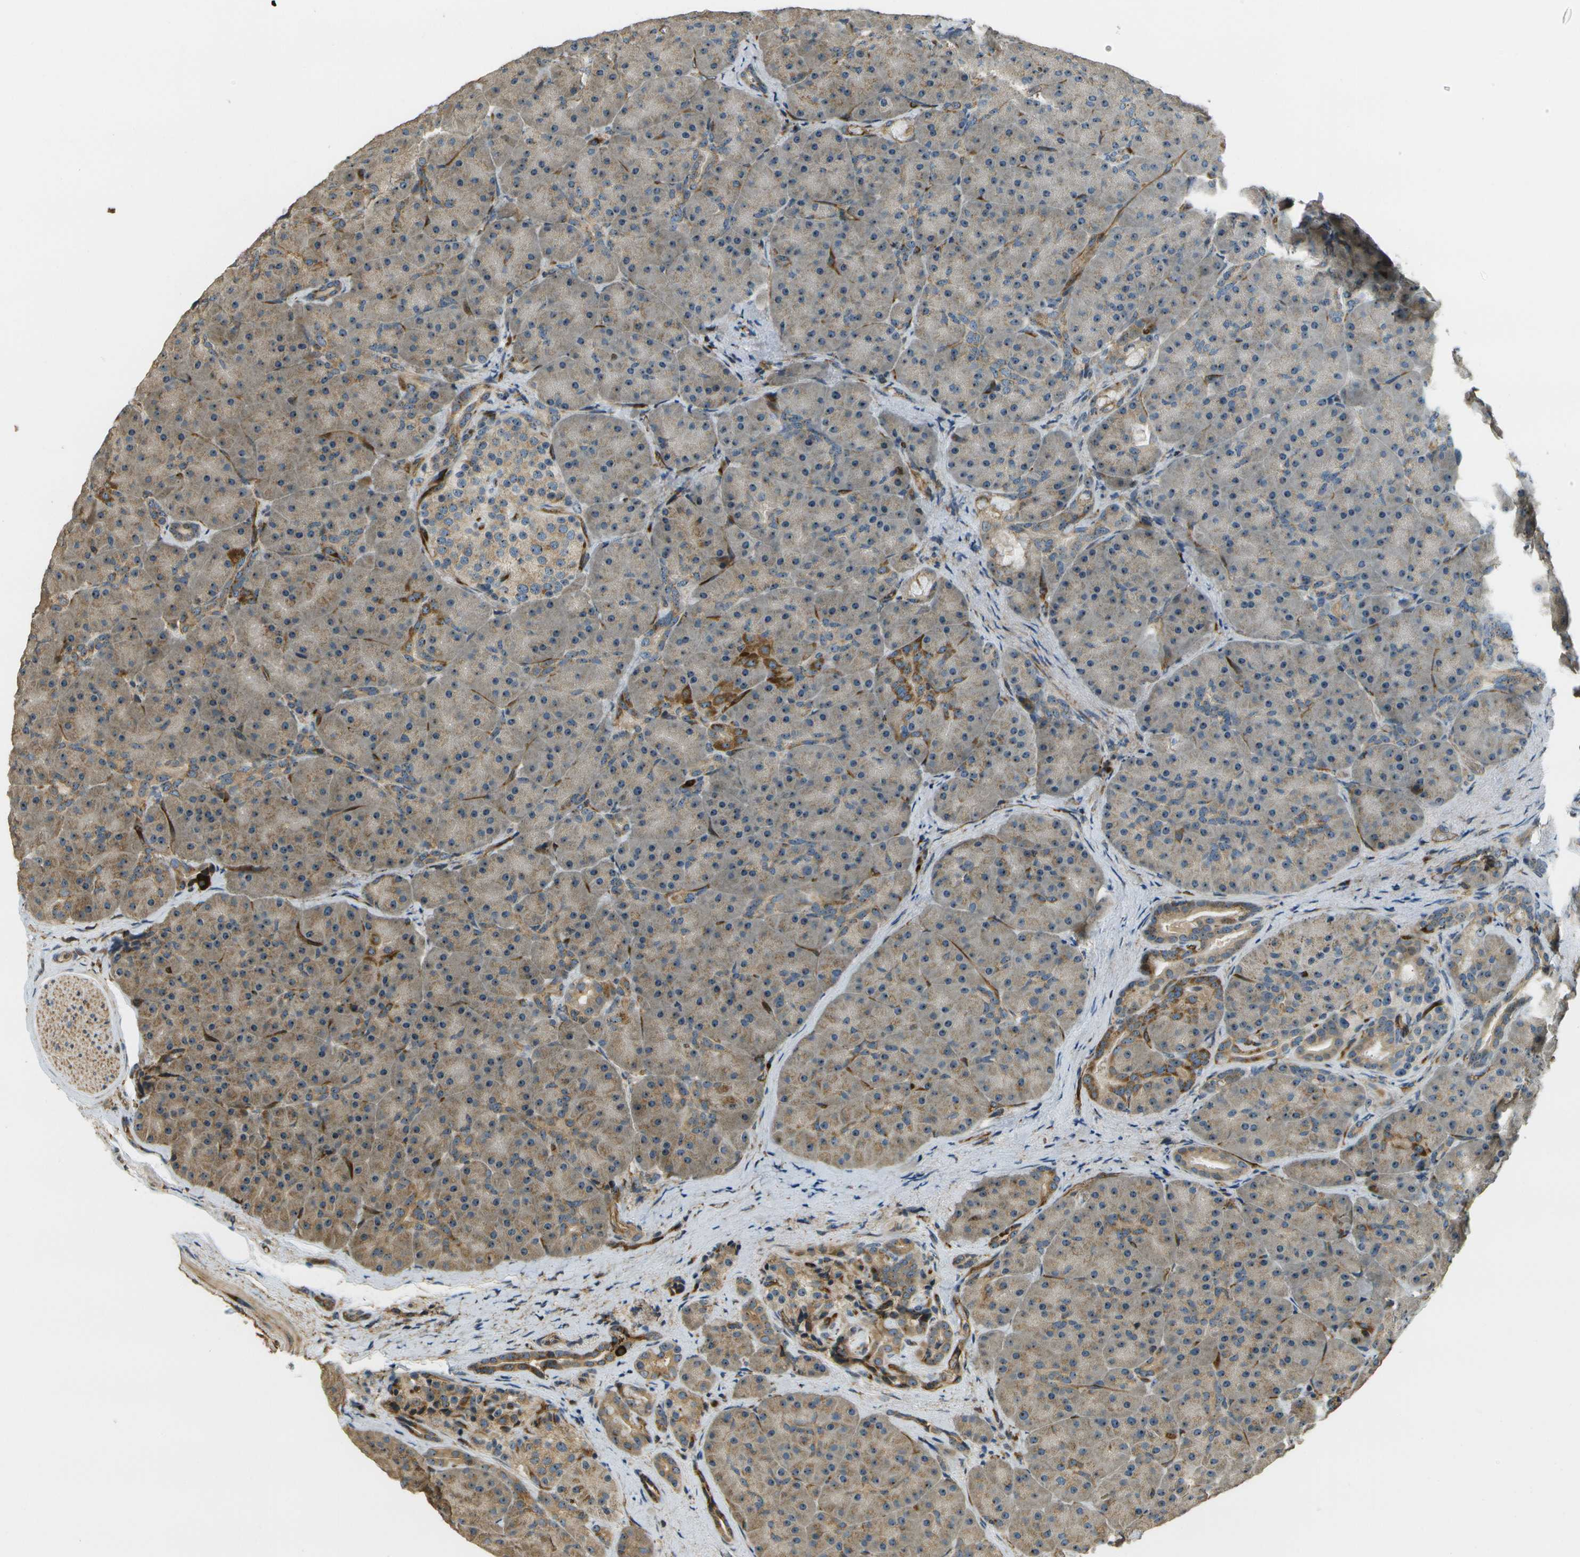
{"staining": {"intensity": "strong", "quantity": "<25%", "location": "cytoplasmic/membranous,nuclear"}, "tissue": "pancreas", "cell_type": "Exocrine glandular cells", "image_type": "normal", "snomed": [{"axis": "morphology", "description": "Normal tissue, NOS"}, {"axis": "topography", "description": "Pancreas"}], "caption": "Immunohistochemical staining of benign pancreas displays strong cytoplasmic/membranous,nuclear protein positivity in approximately <25% of exocrine glandular cells. Using DAB (brown) and hematoxylin (blue) stains, captured at high magnification using brightfield microscopy.", "gene": "LRP12", "patient": {"sex": "male", "age": 66}}